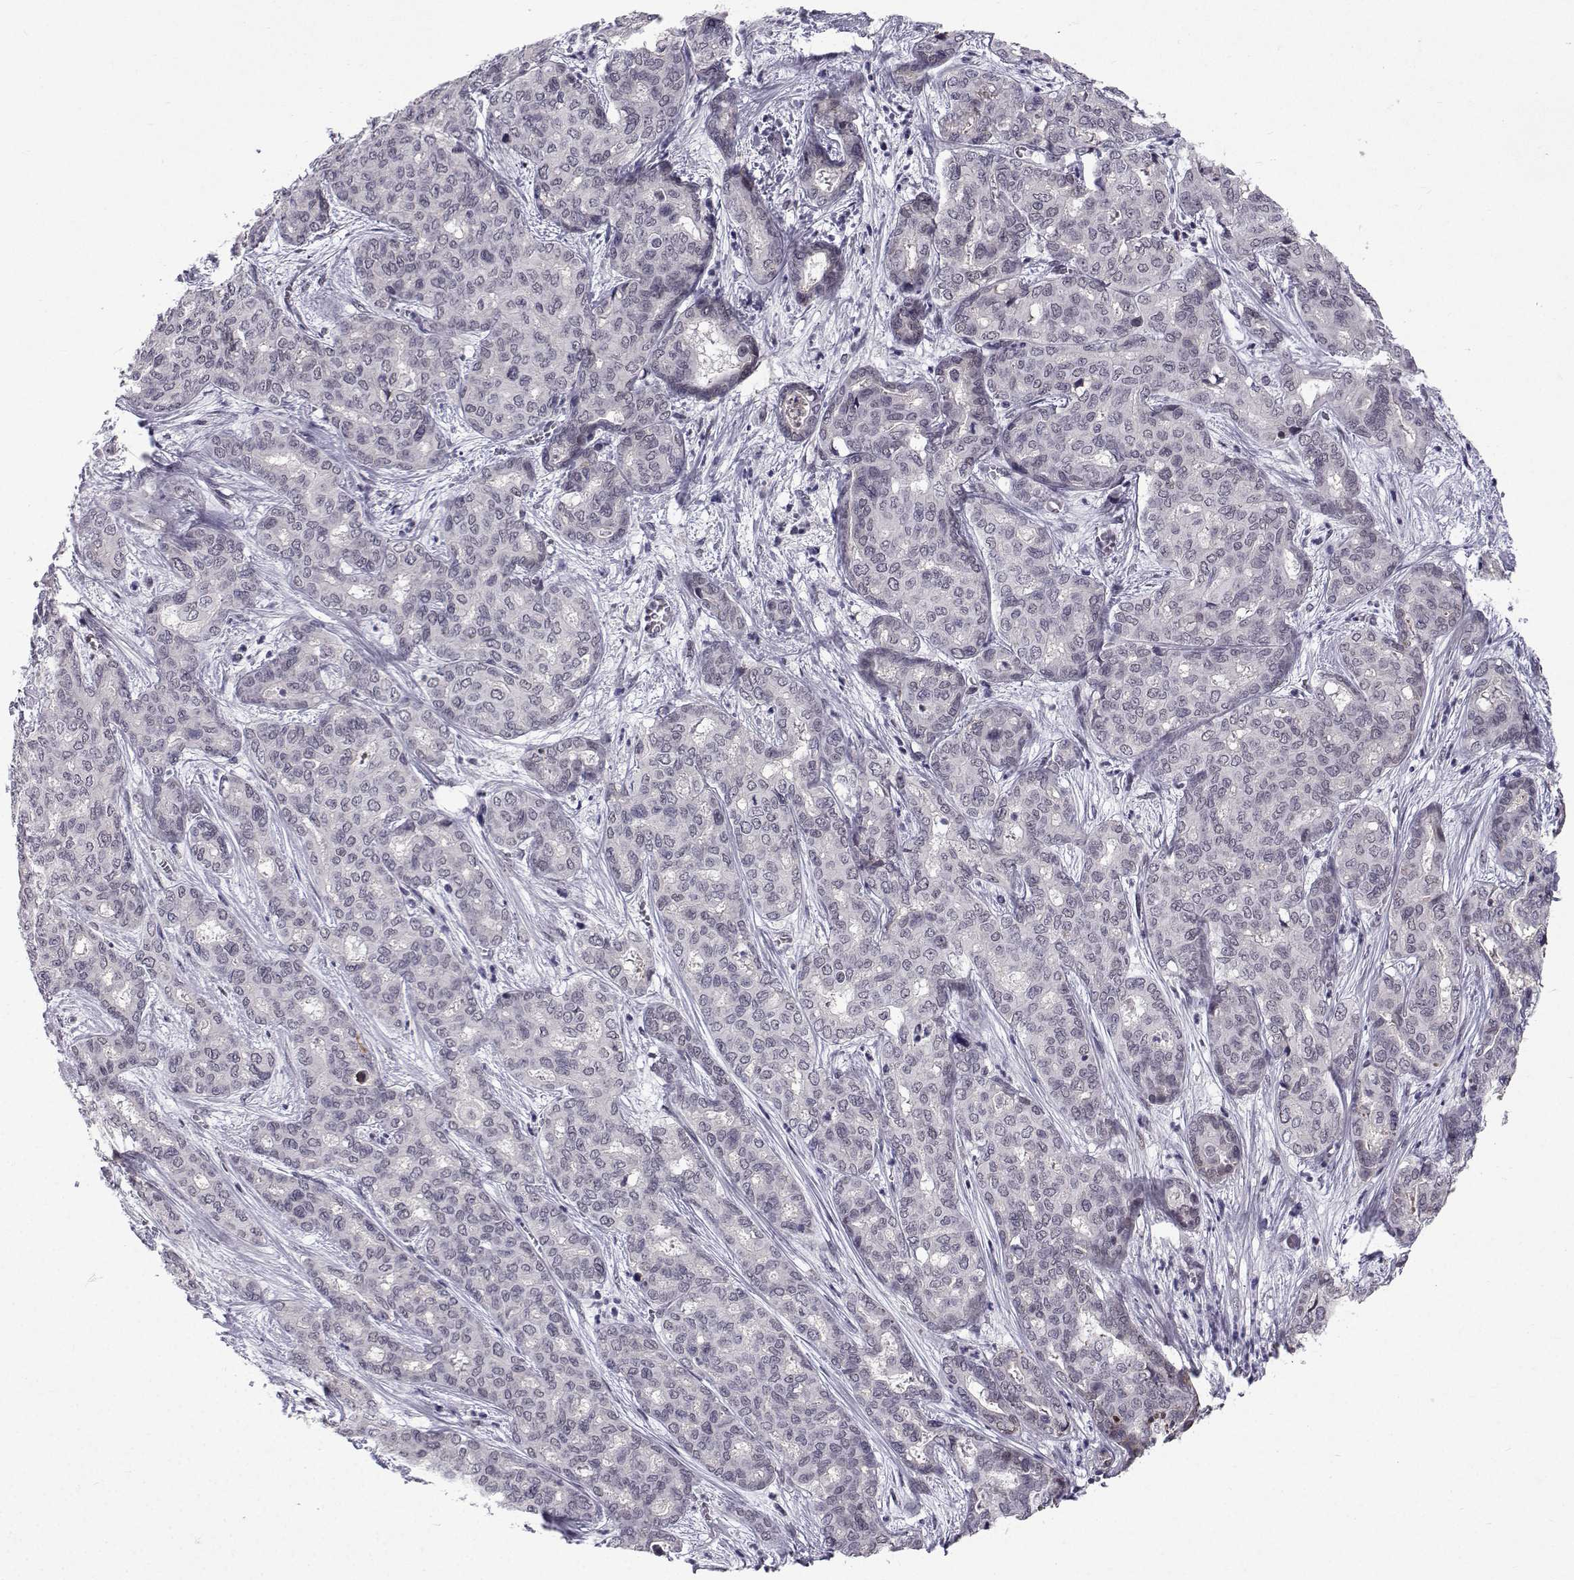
{"staining": {"intensity": "negative", "quantity": "none", "location": "none"}, "tissue": "liver cancer", "cell_type": "Tumor cells", "image_type": "cancer", "snomed": [{"axis": "morphology", "description": "Cholangiocarcinoma"}, {"axis": "topography", "description": "Liver"}], "caption": "Cholangiocarcinoma (liver) was stained to show a protein in brown. There is no significant expression in tumor cells.", "gene": "RBM24", "patient": {"sex": "female", "age": 64}}